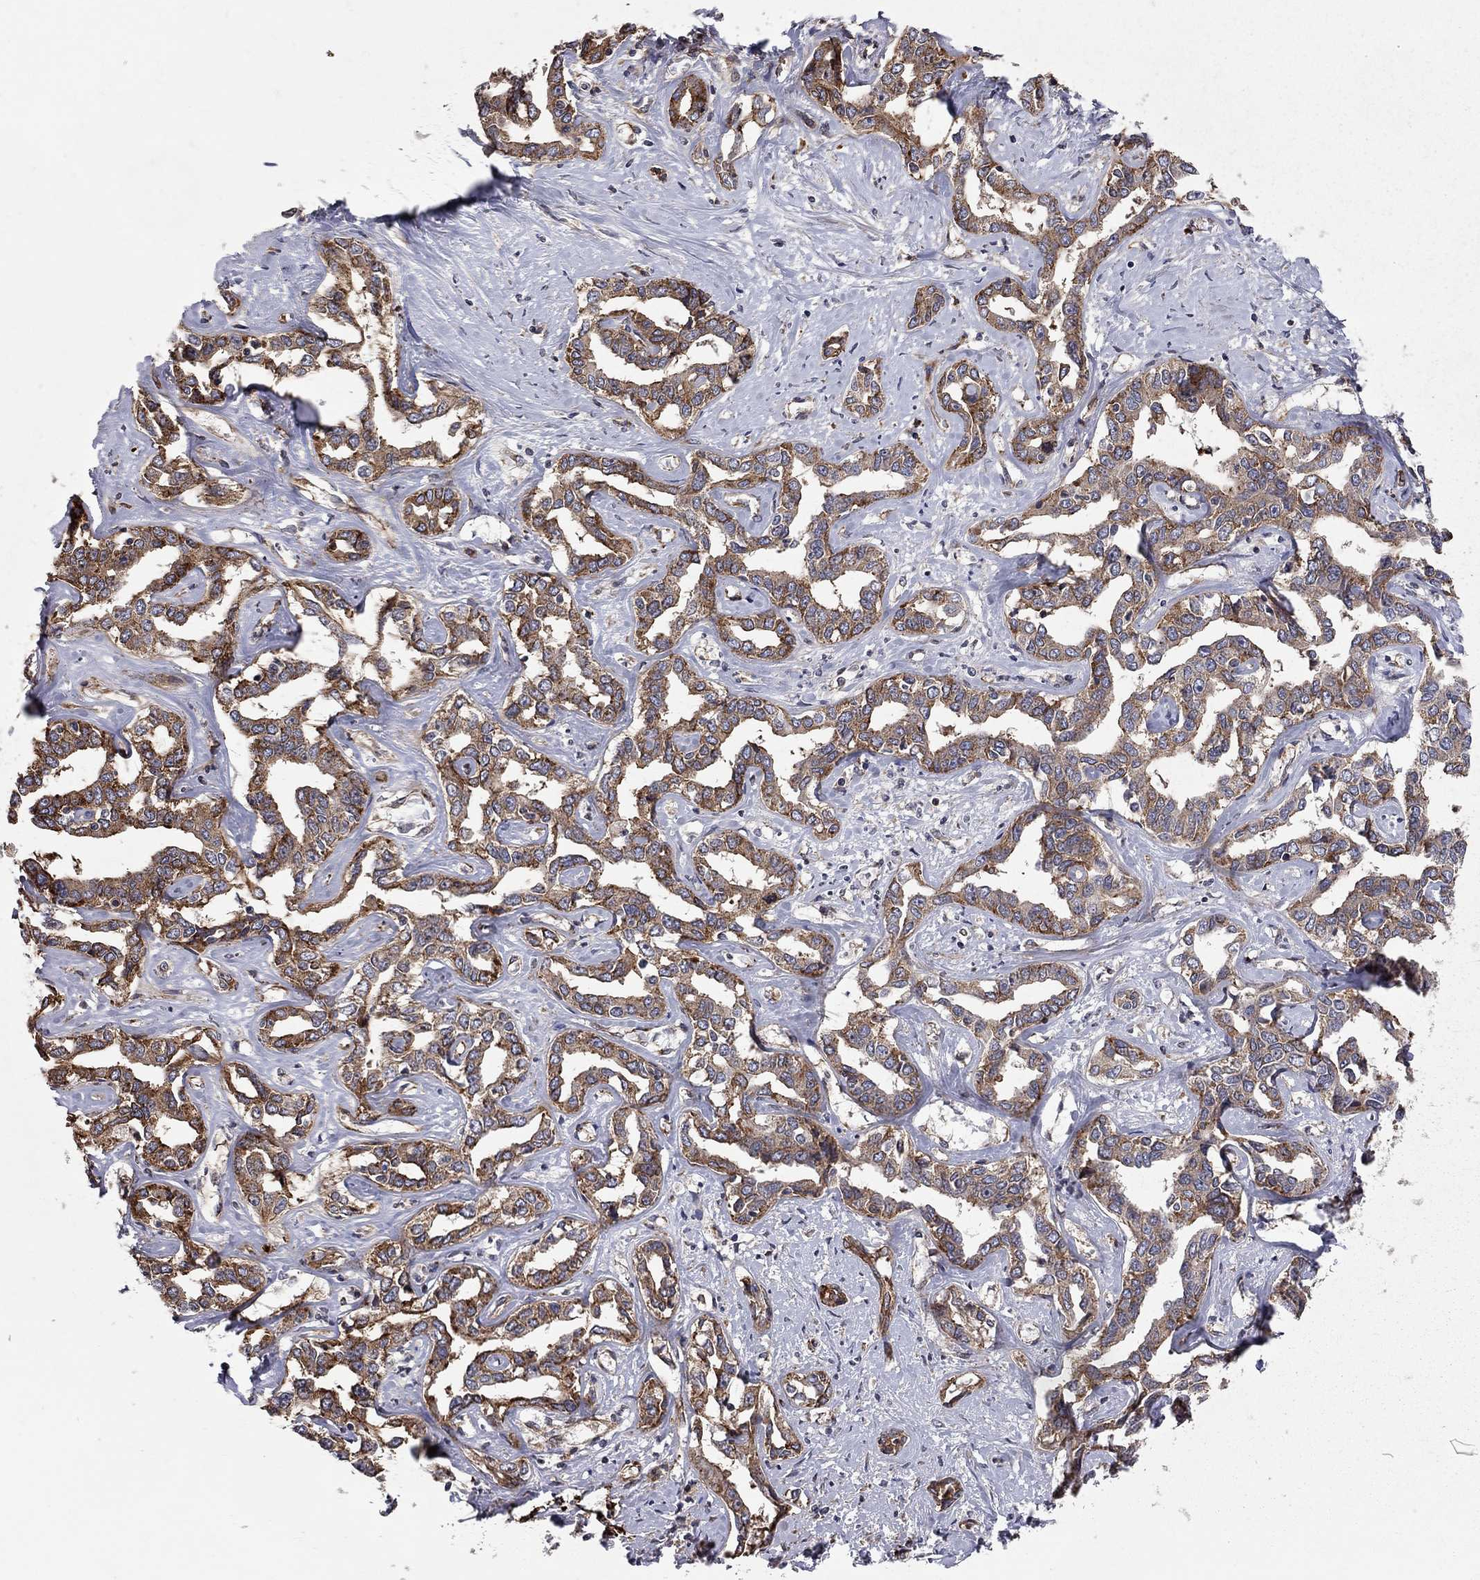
{"staining": {"intensity": "strong", "quantity": "25%-75%", "location": "cytoplasmic/membranous"}, "tissue": "liver cancer", "cell_type": "Tumor cells", "image_type": "cancer", "snomed": [{"axis": "morphology", "description": "Cholangiocarcinoma"}, {"axis": "topography", "description": "Liver"}], "caption": "Protein expression analysis of liver cancer (cholangiocarcinoma) exhibits strong cytoplasmic/membranous staining in approximately 25%-75% of tumor cells. (Stains: DAB in brown, nuclei in blue, Microscopy: brightfield microscopy at high magnification).", "gene": "RASEF", "patient": {"sex": "male", "age": 59}}